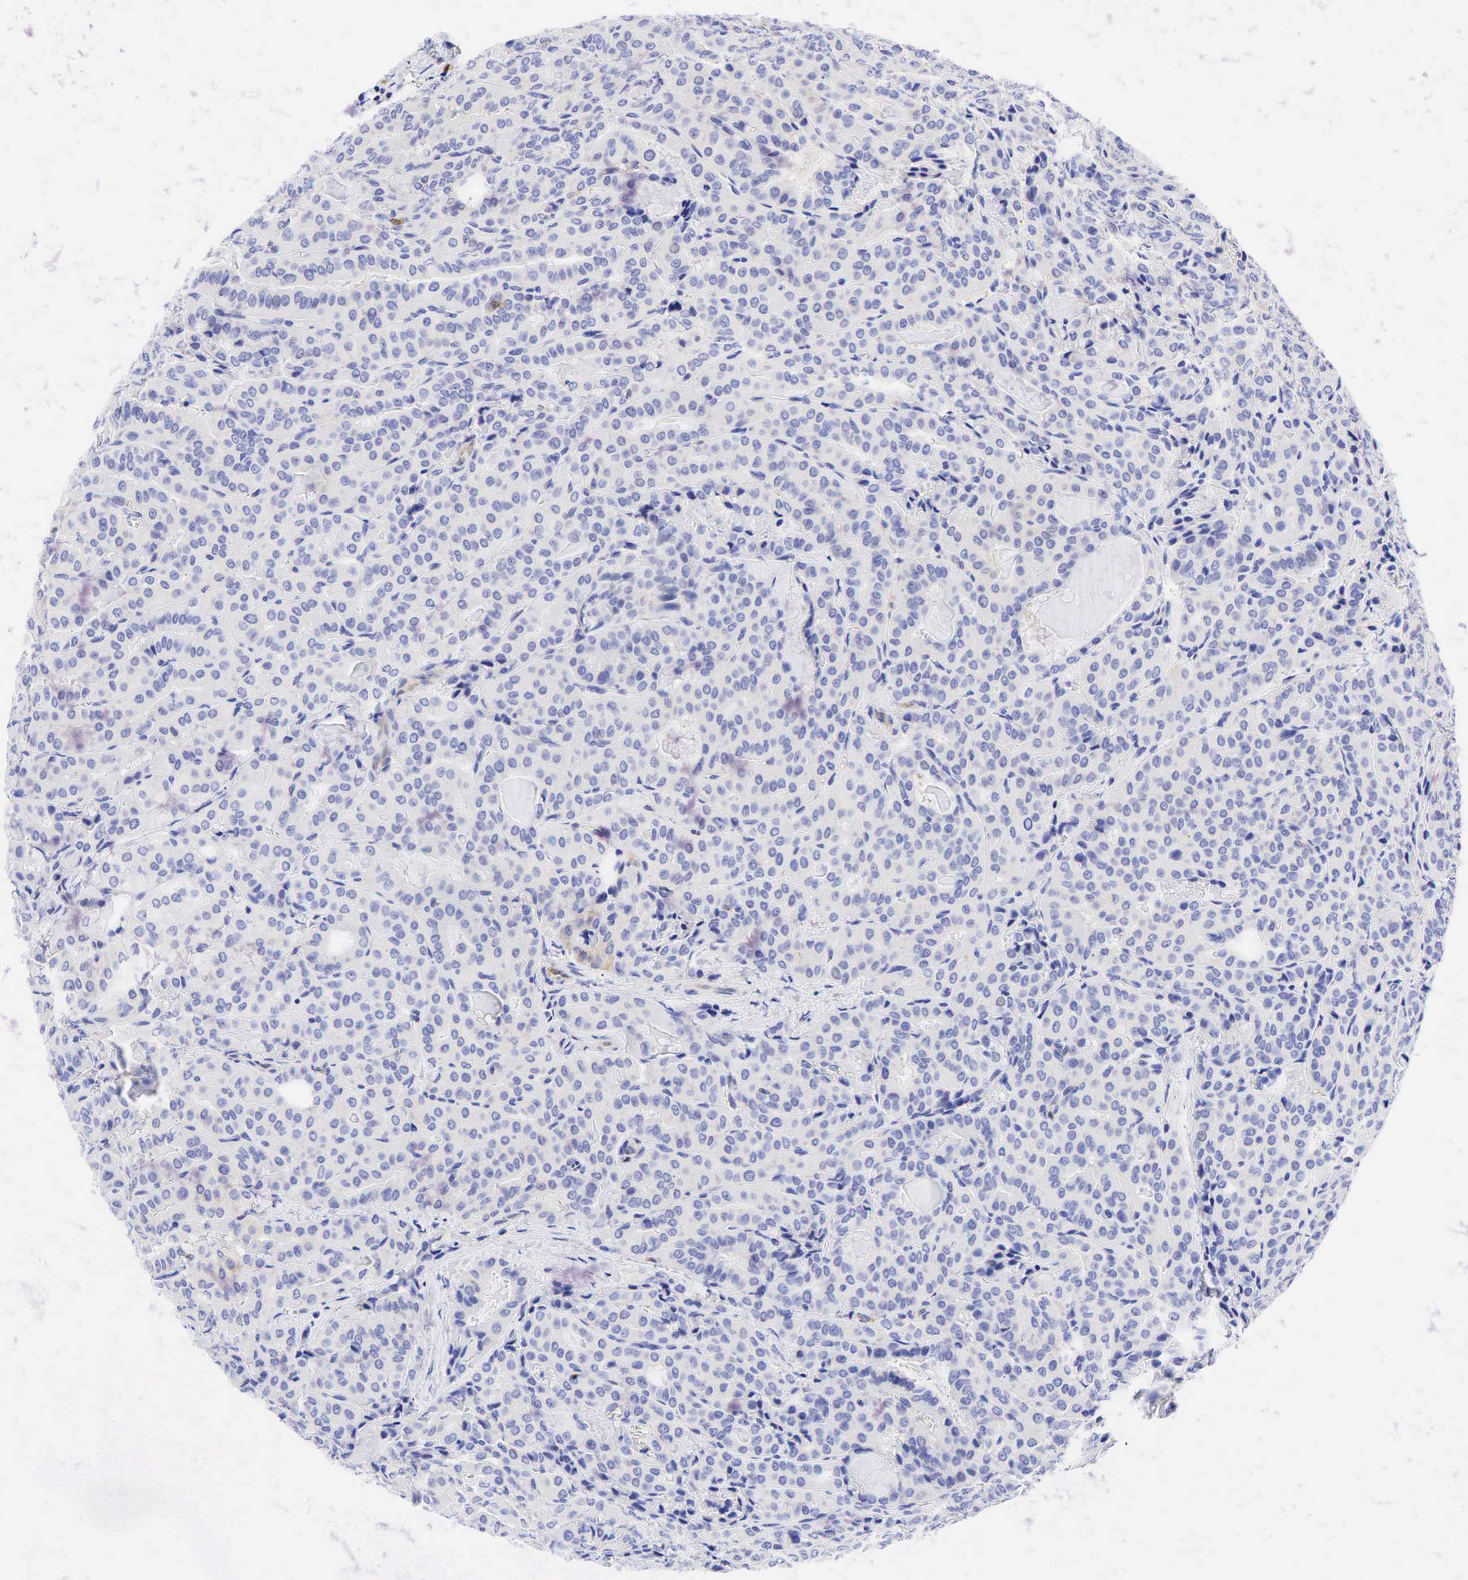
{"staining": {"intensity": "negative", "quantity": "none", "location": "none"}, "tissue": "thyroid cancer", "cell_type": "Tumor cells", "image_type": "cancer", "snomed": [{"axis": "morphology", "description": "Papillary adenocarcinoma, NOS"}, {"axis": "topography", "description": "Thyroid gland"}], "caption": "High magnification brightfield microscopy of thyroid papillary adenocarcinoma stained with DAB (3,3'-diaminobenzidine) (brown) and counterstained with hematoxylin (blue): tumor cells show no significant positivity.", "gene": "TNFRSF8", "patient": {"sex": "female", "age": 71}}